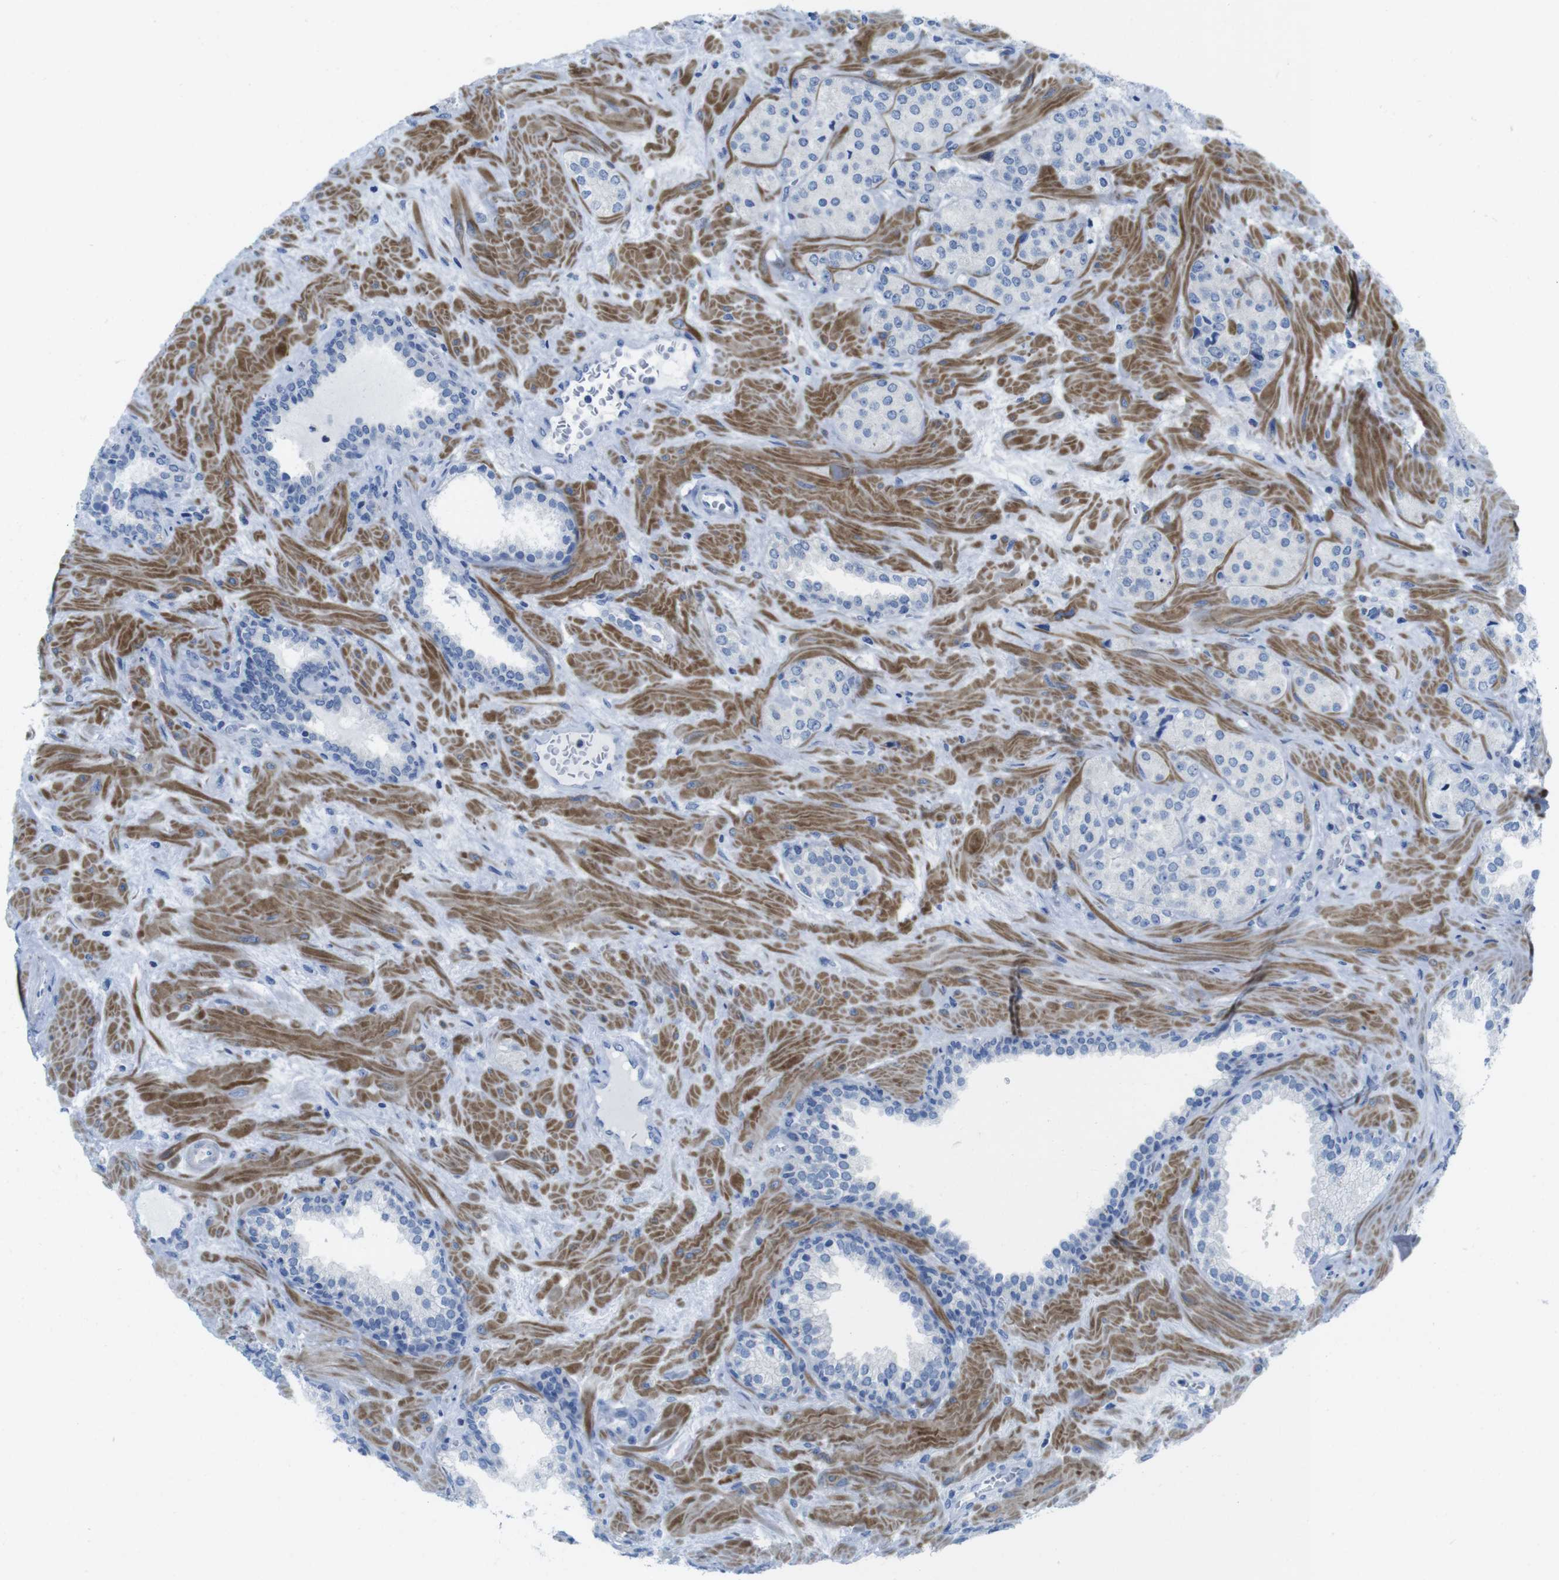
{"staining": {"intensity": "negative", "quantity": "none", "location": "none"}, "tissue": "prostate cancer", "cell_type": "Tumor cells", "image_type": "cancer", "snomed": [{"axis": "morphology", "description": "Adenocarcinoma, High grade"}, {"axis": "topography", "description": "Prostate"}], "caption": "This is an immunohistochemistry photomicrograph of human prostate cancer (adenocarcinoma (high-grade)). There is no expression in tumor cells.", "gene": "ASIC5", "patient": {"sex": "male", "age": 64}}